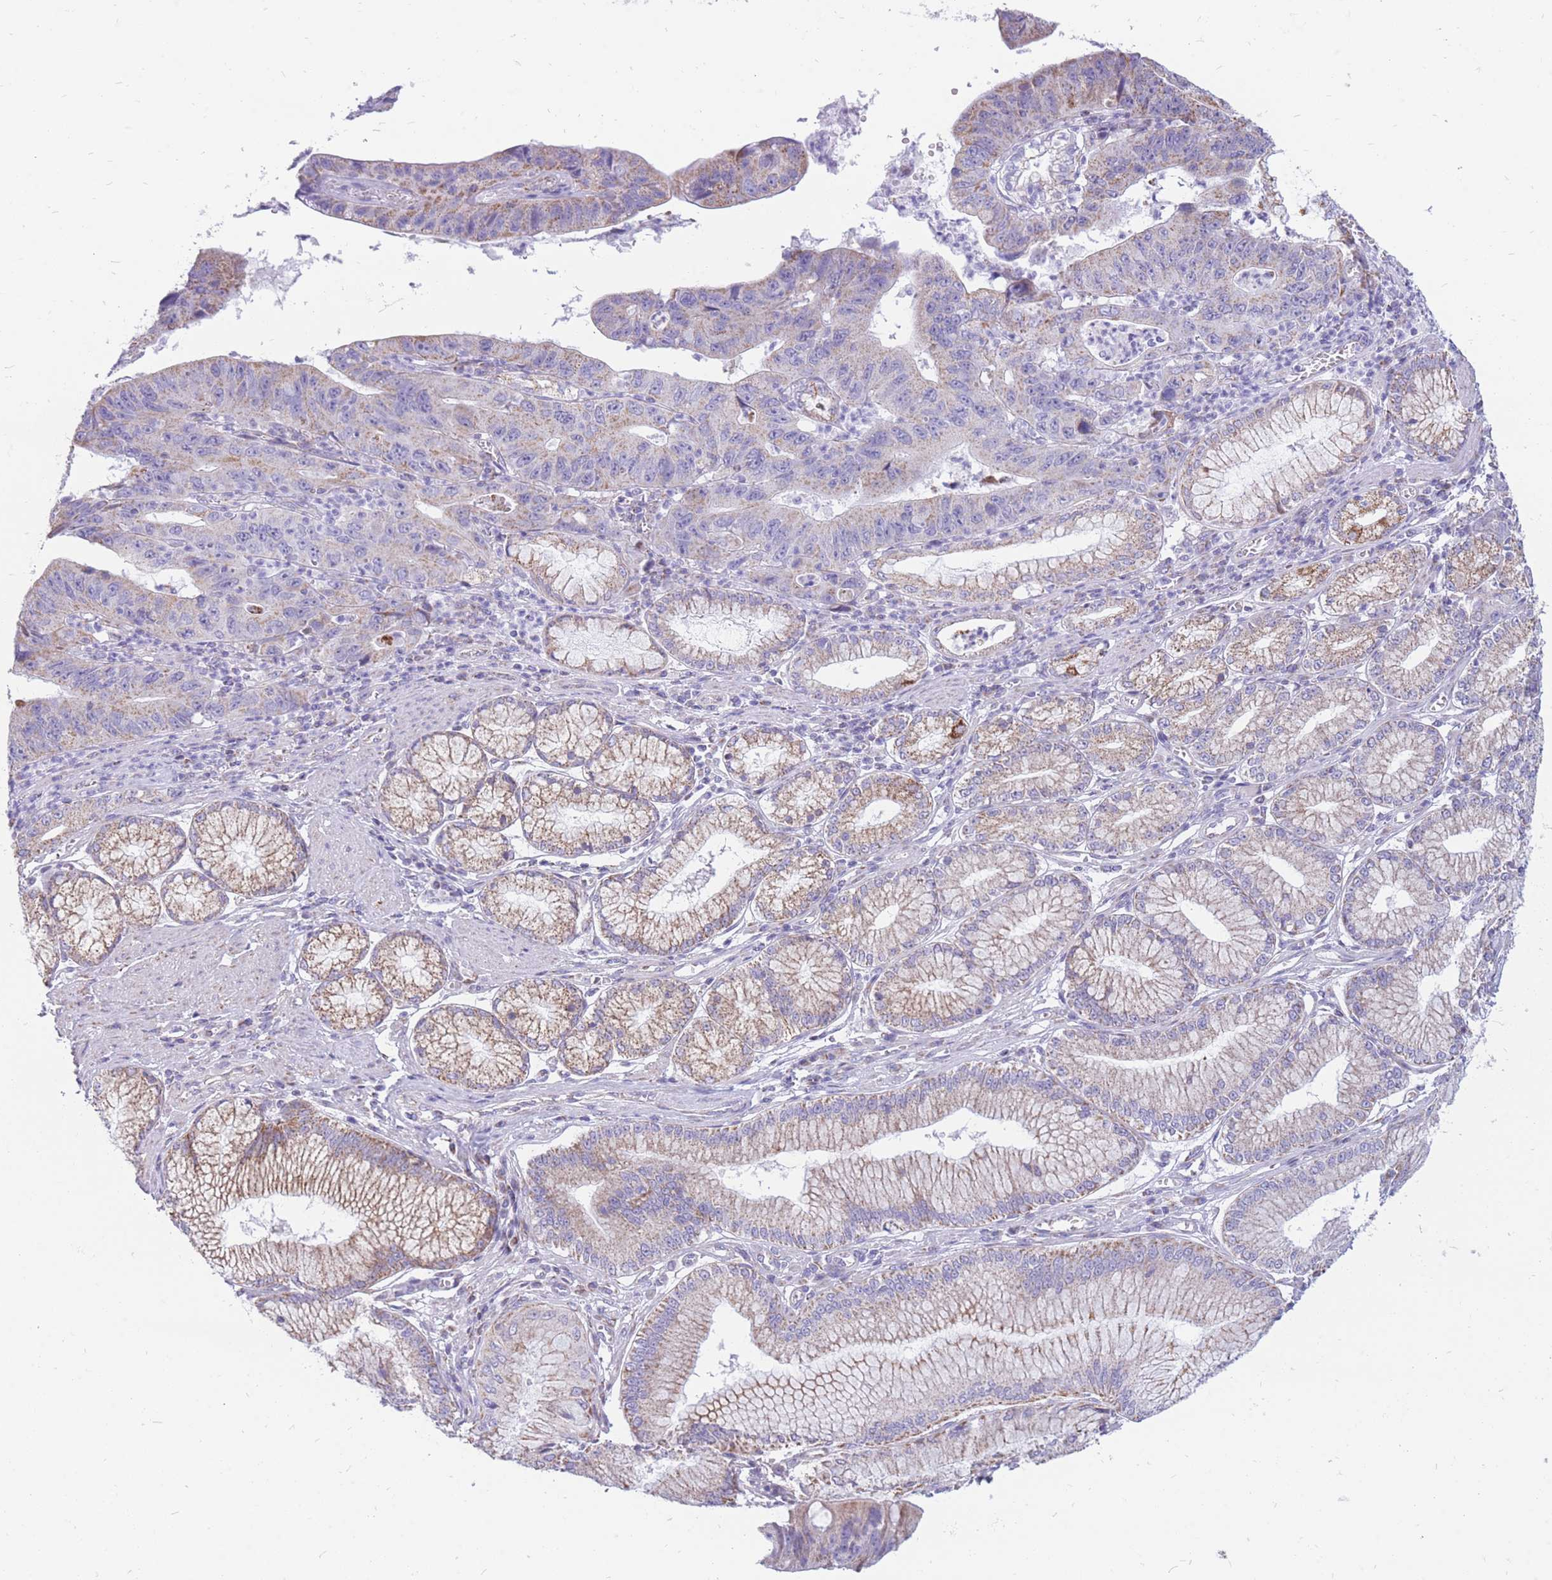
{"staining": {"intensity": "weak", "quantity": "25%-75%", "location": "cytoplasmic/membranous"}, "tissue": "stomach cancer", "cell_type": "Tumor cells", "image_type": "cancer", "snomed": [{"axis": "morphology", "description": "Adenocarcinoma, NOS"}, {"axis": "topography", "description": "Stomach"}], "caption": "DAB (3,3'-diaminobenzidine) immunohistochemical staining of human stomach adenocarcinoma displays weak cytoplasmic/membranous protein staining in about 25%-75% of tumor cells.", "gene": "PCSK1", "patient": {"sex": "male", "age": 59}}